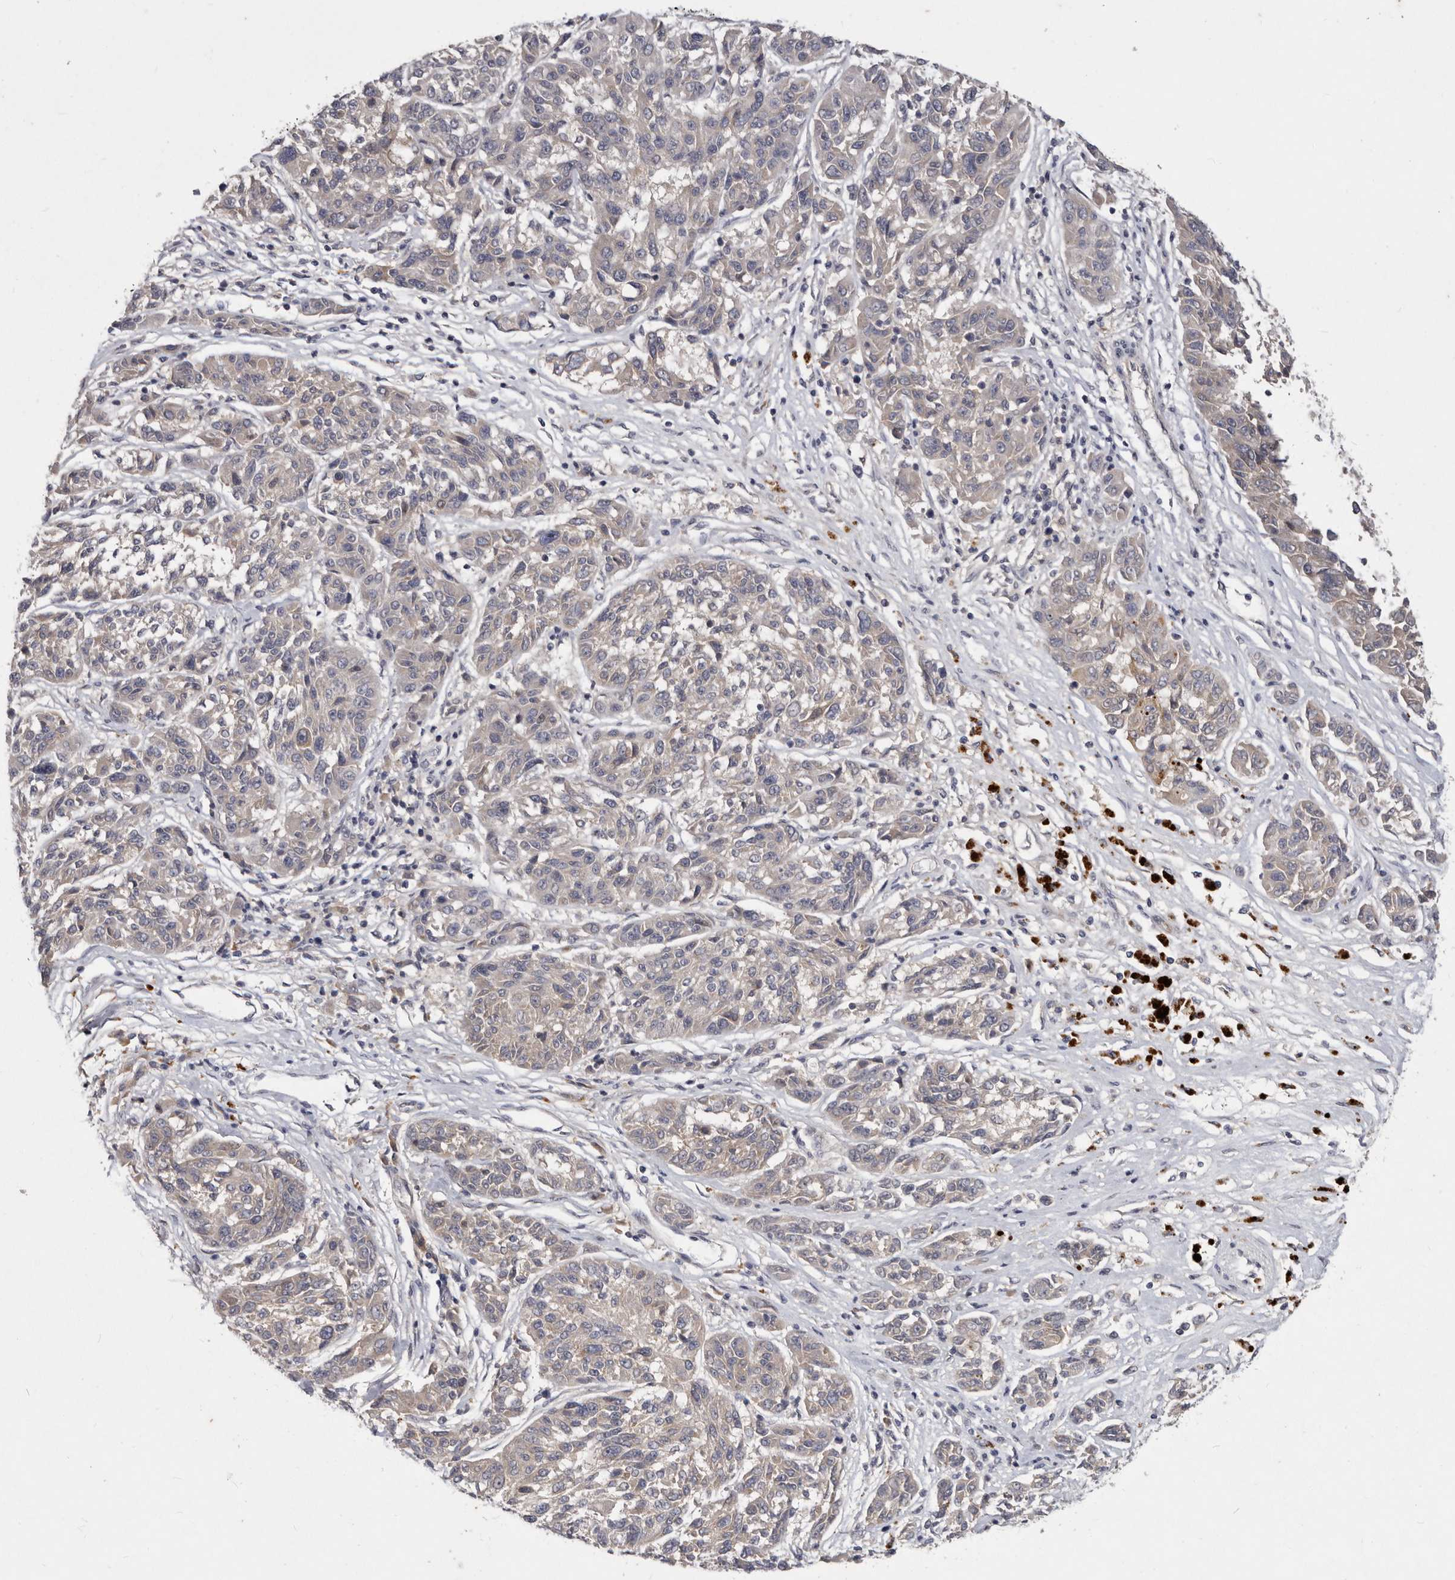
{"staining": {"intensity": "negative", "quantity": "none", "location": "none"}, "tissue": "melanoma", "cell_type": "Tumor cells", "image_type": "cancer", "snomed": [{"axis": "morphology", "description": "Malignant melanoma, NOS"}, {"axis": "topography", "description": "Skin"}], "caption": "Human malignant melanoma stained for a protein using IHC reveals no expression in tumor cells.", "gene": "SLC22A1", "patient": {"sex": "male", "age": 53}}